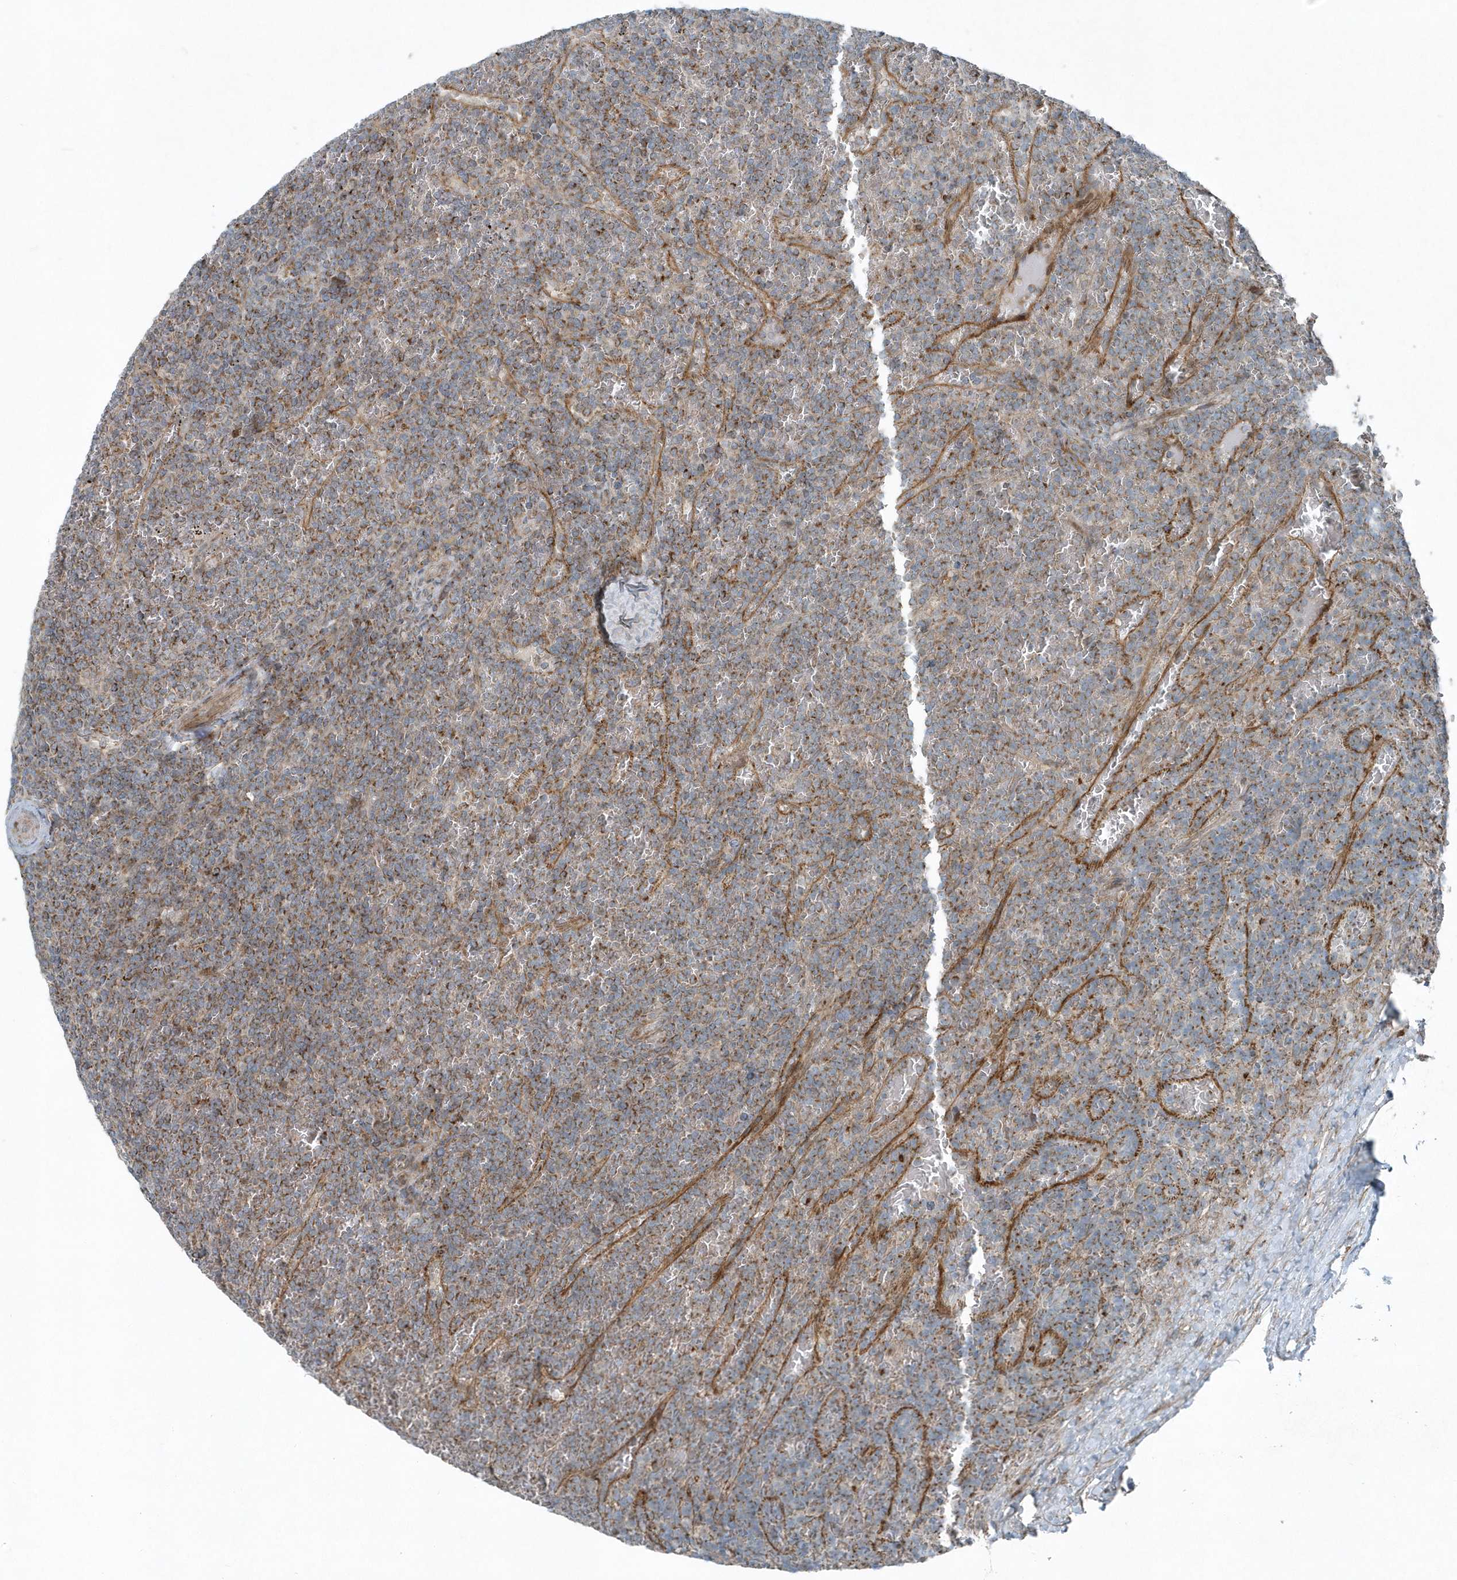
{"staining": {"intensity": "moderate", "quantity": "<25%", "location": "cytoplasmic/membranous"}, "tissue": "lymphoma", "cell_type": "Tumor cells", "image_type": "cancer", "snomed": [{"axis": "morphology", "description": "Malignant lymphoma, non-Hodgkin's type, Low grade"}, {"axis": "topography", "description": "Spleen"}], "caption": "Human malignant lymphoma, non-Hodgkin's type (low-grade) stained with a brown dye exhibits moderate cytoplasmic/membranous positive positivity in about <25% of tumor cells.", "gene": "GCC2", "patient": {"sex": "female", "age": 19}}